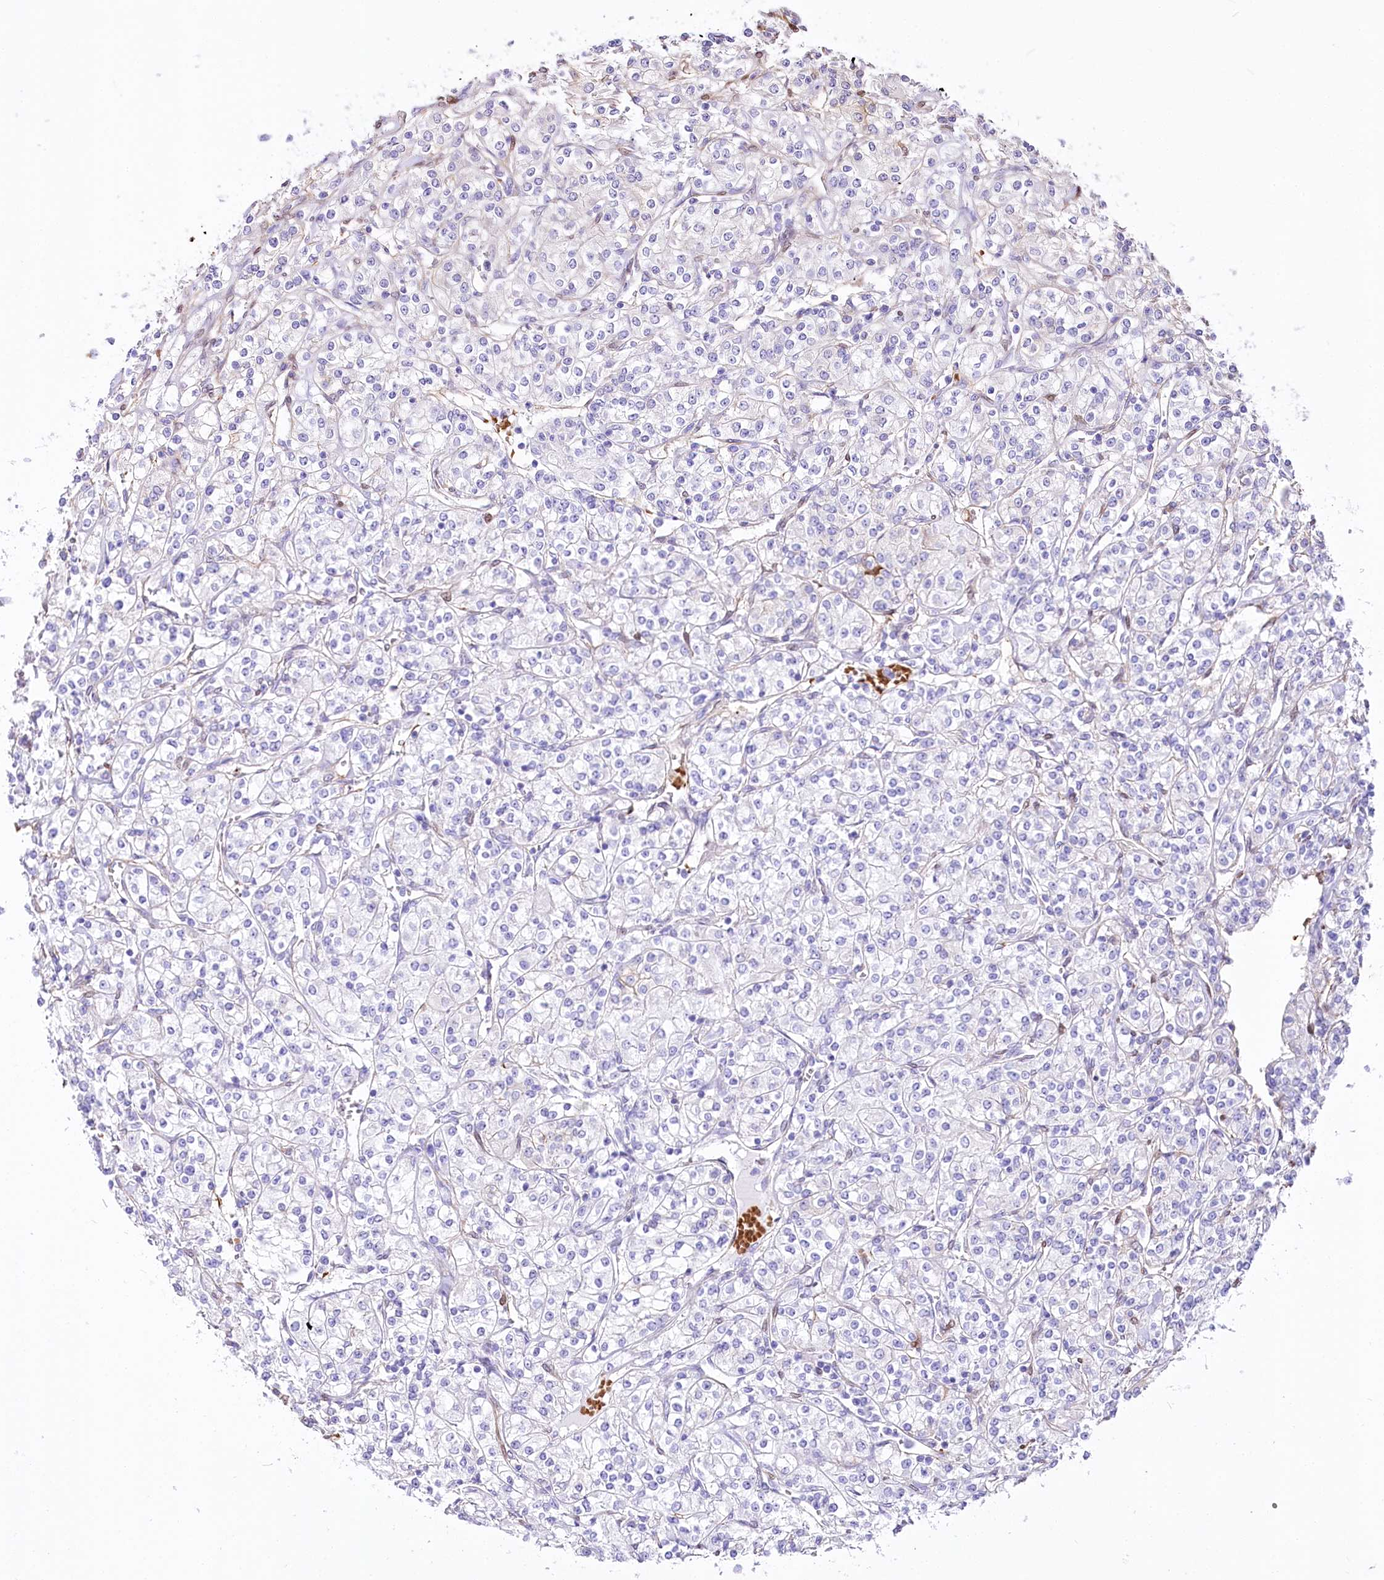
{"staining": {"intensity": "negative", "quantity": "none", "location": "none"}, "tissue": "renal cancer", "cell_type": "Tumor cells", "image_type": "cancer", "snomed": [{"axis": "morphology", "description": "Adenocarcinoma, NOS"}, {"axis": "topography", "description": "Kidney"}], "caption": "Renal cancer stained for a protein using immunohistochemistry (IHC) demonstrates no expression tumor cells.", "gene": "PTMS", "patient": {"sex": "male", "age": 77}}